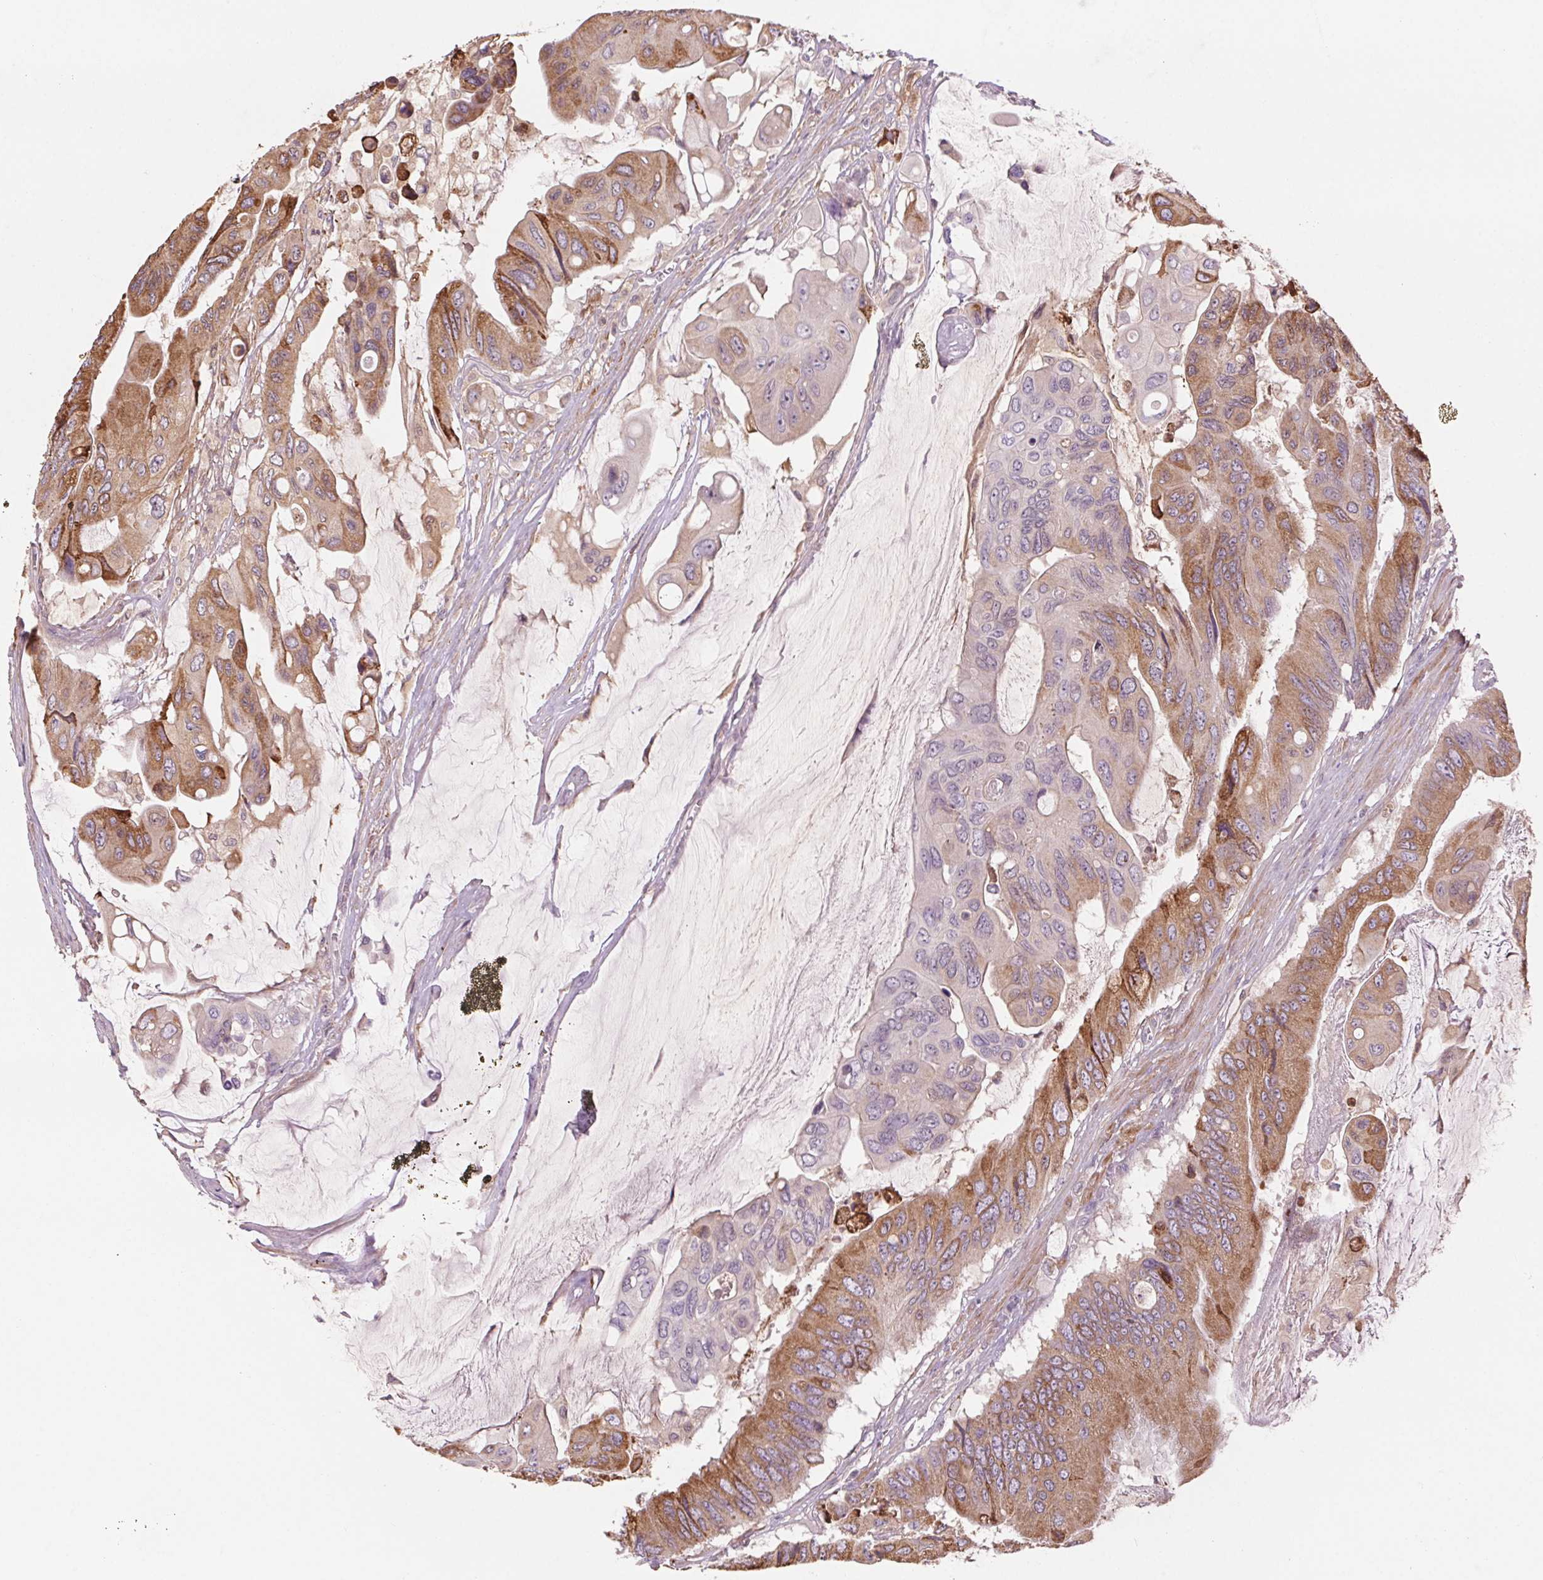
{"staining": {"intensity": "weak", "quantity": ">75%", "location": "cytoplasmic/membranous"}, "tissue": "colorectal cancer", "cell_type": "Tumor cells", "image_type": "cancer", "snomed": [{"axis": "morphology", "description": "Adenocarcinoma, NOS"}, {"axis": "topography", "description": "Rectum"}], "caption": "Protein staining of colorectal cancer tissue reveals weak cytoplasmic/membranous expression in about >75% of tumor cells.", "gene": "HHLA2", "patient": {"sex": "male", "age": 63}}